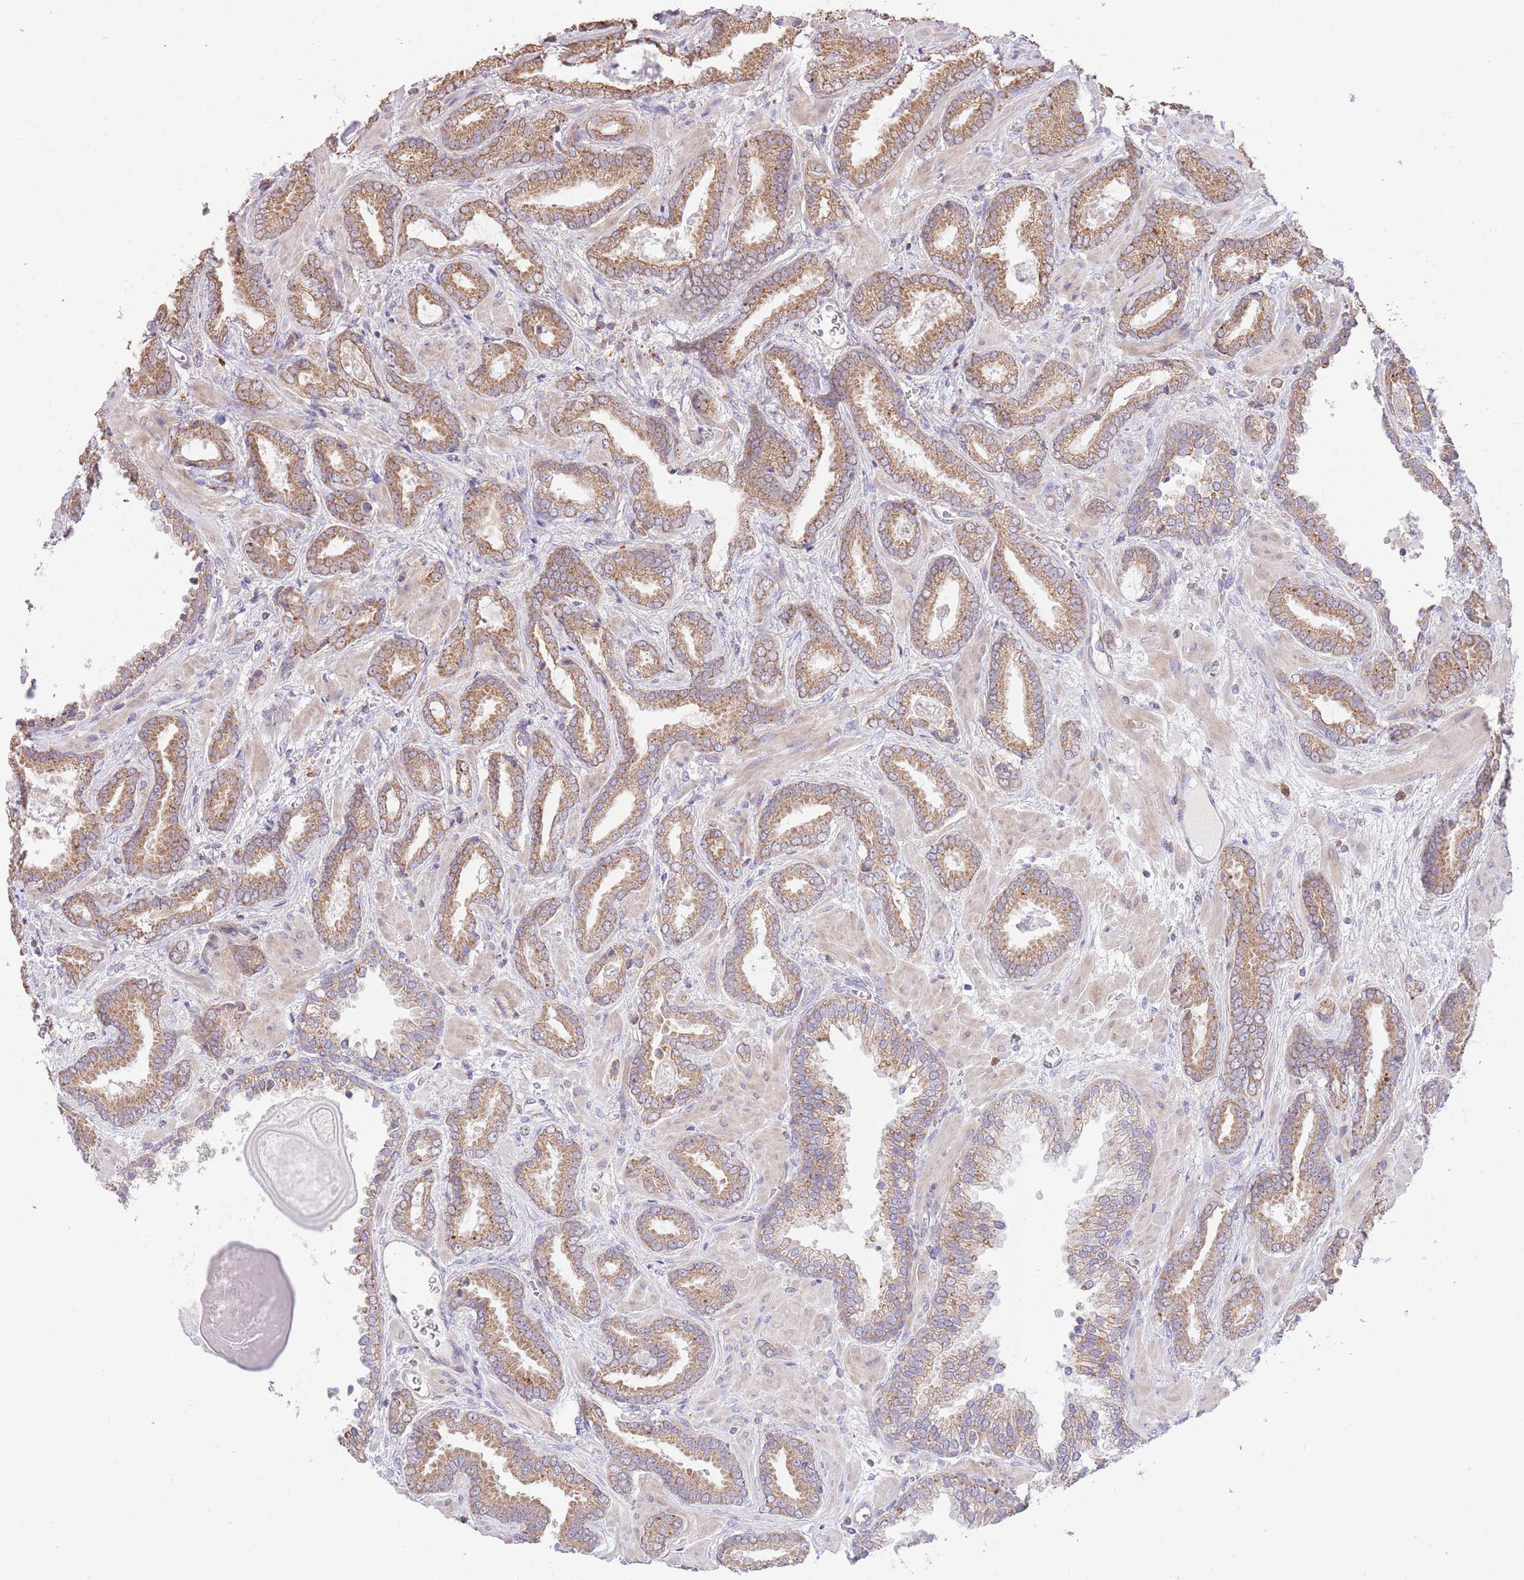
{"staining": {"intensity": "moderate", "quantity": ">75%", "location": "cytoplasmic/membranous"}, "tissue": "prostate cancer", "cell_type": "Tumor cells", "image_type": "cancer", "snomed": [{"axis": "morphology", "description": "Adenocarcinoma, Low grade"}, {"axis": "topography", "description": "Prostate"}], "caption": "This is a photomicrograph of immunohistochemistry staining of prostate cancer (adenocarcinoma (low-grade)), which shows moderate expression in the cytoplasmic/membranous of tumor cells.", "gene": "BOLA2B", "patient": {"sex": "male", "age": 62}}